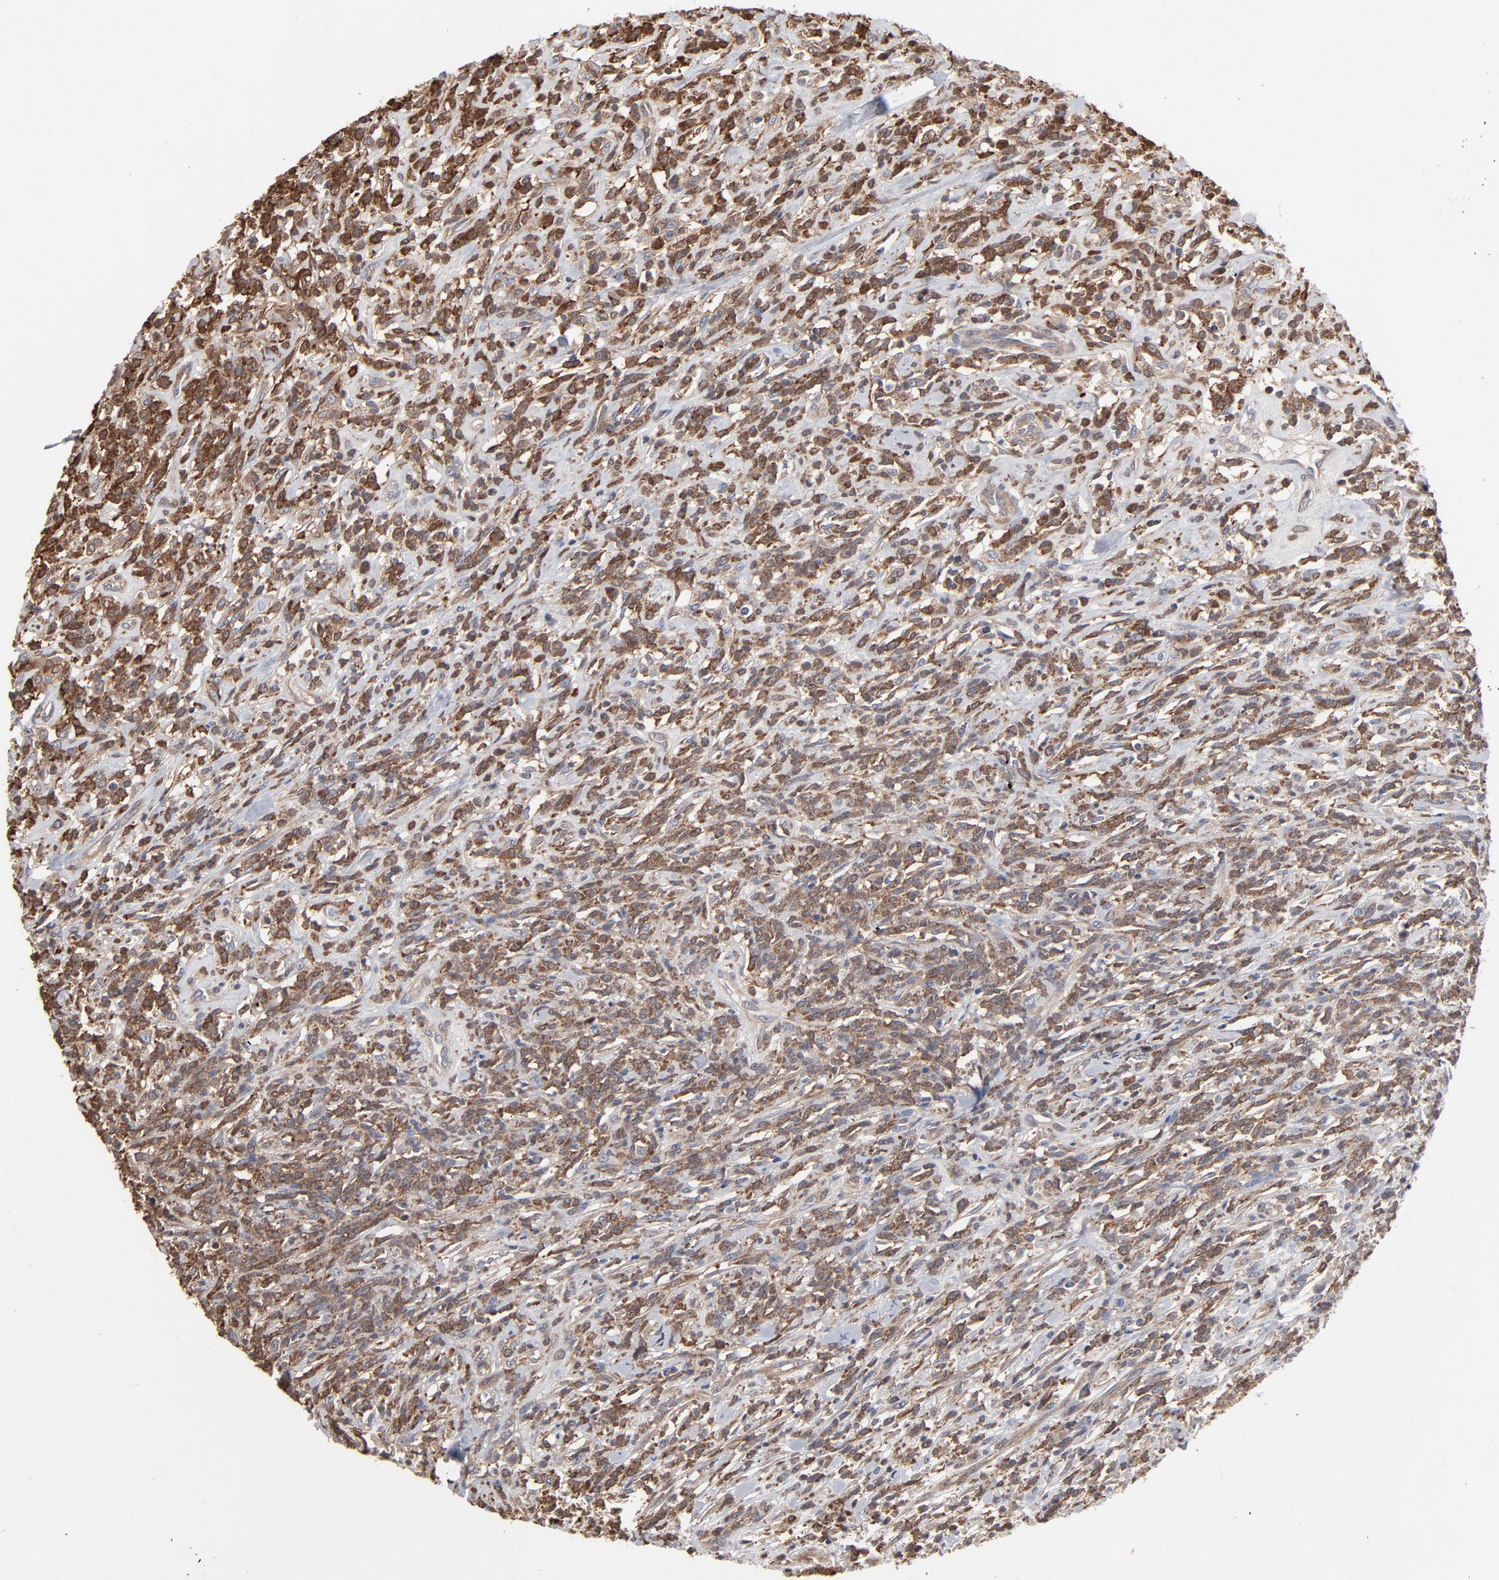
{"staining": {"intensity": "moderate", "quantity": ">75%", "location": "cytoplasmic/membranous"}, "tissue": "lymphoma", "cell_type": "Tumor cells", "image_type": "cancer", "snomed": [{"axis": "morphology", "description": "Malignant lymphoma, non-Hodgkin's type, High grade"}, {"axis": "topography", "description": "Lymph node"}], "caption": "IHC photomicrograph of neoplastic tissue: human lymphoma stained using immunohistochemistry displays medium levels of moderate protein expression localized specifically in the cytoplasmic/membranous of tumor cells, appearing as a cytoplasmic/membranous brown color.", "gene": "MAP2K1", "patient": {"sex": "female", "age": 73}}